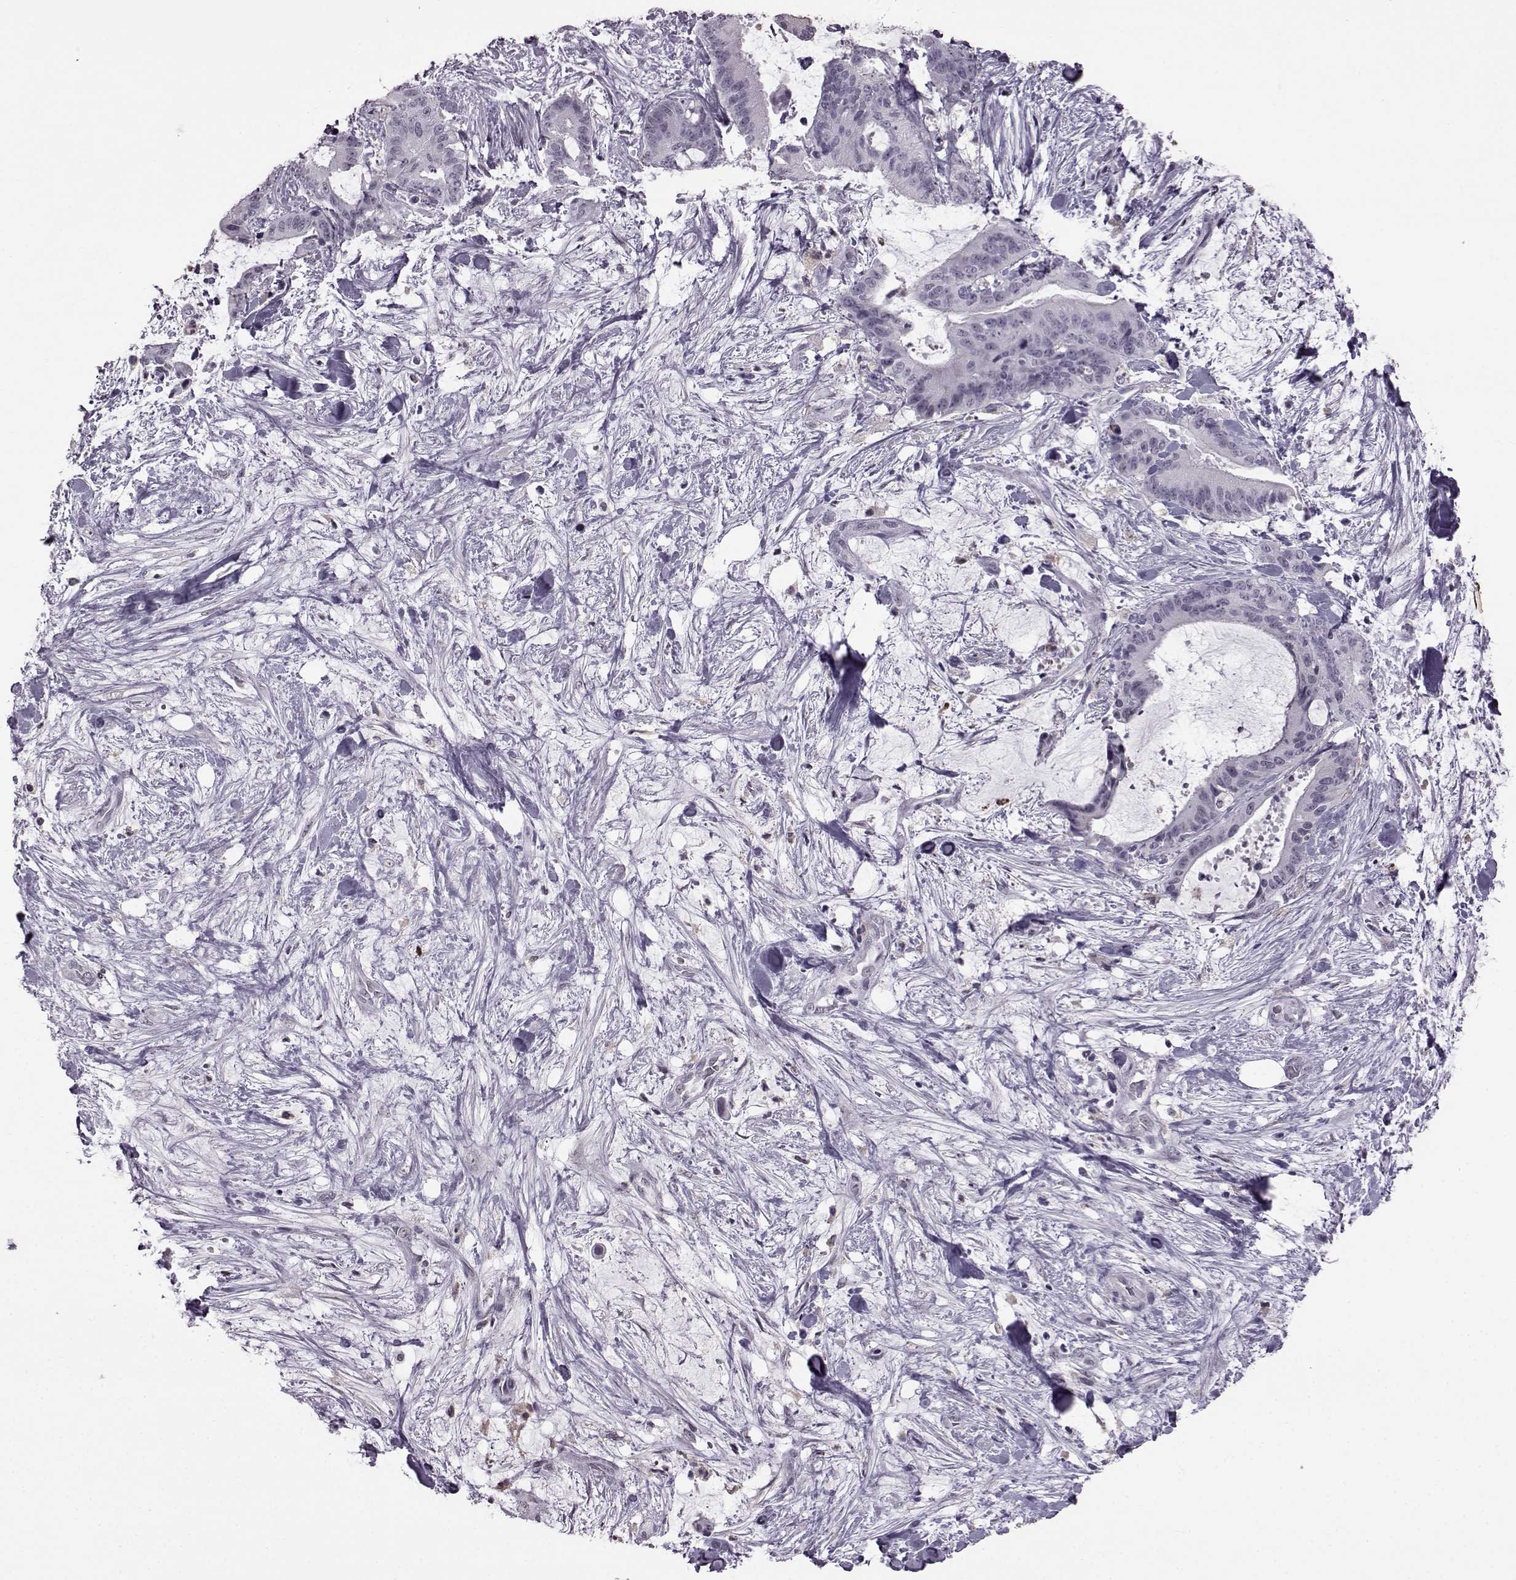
{"staining": {"intensity": "negative", "quantity": "none", "location": "none"}, "tissue": "liver cancer", "cell_type": "Tumor cells", "image_type": "cancer", "snomed": [{"axis": "morphology", "description": "Cholangiocarcinoma"}, {"axis": "topography", "description": "Liver"}], "caption": "The image demonstrates no staining of tumor cells in cholangiocarcinoma (liver). (Stains: DAB IHC with hematoxylin counter stain, Microscopy: brightfield microscopy at high magnification).", "gene": "SLC28A2", "patient": {"sex": "female", "age": 73}}